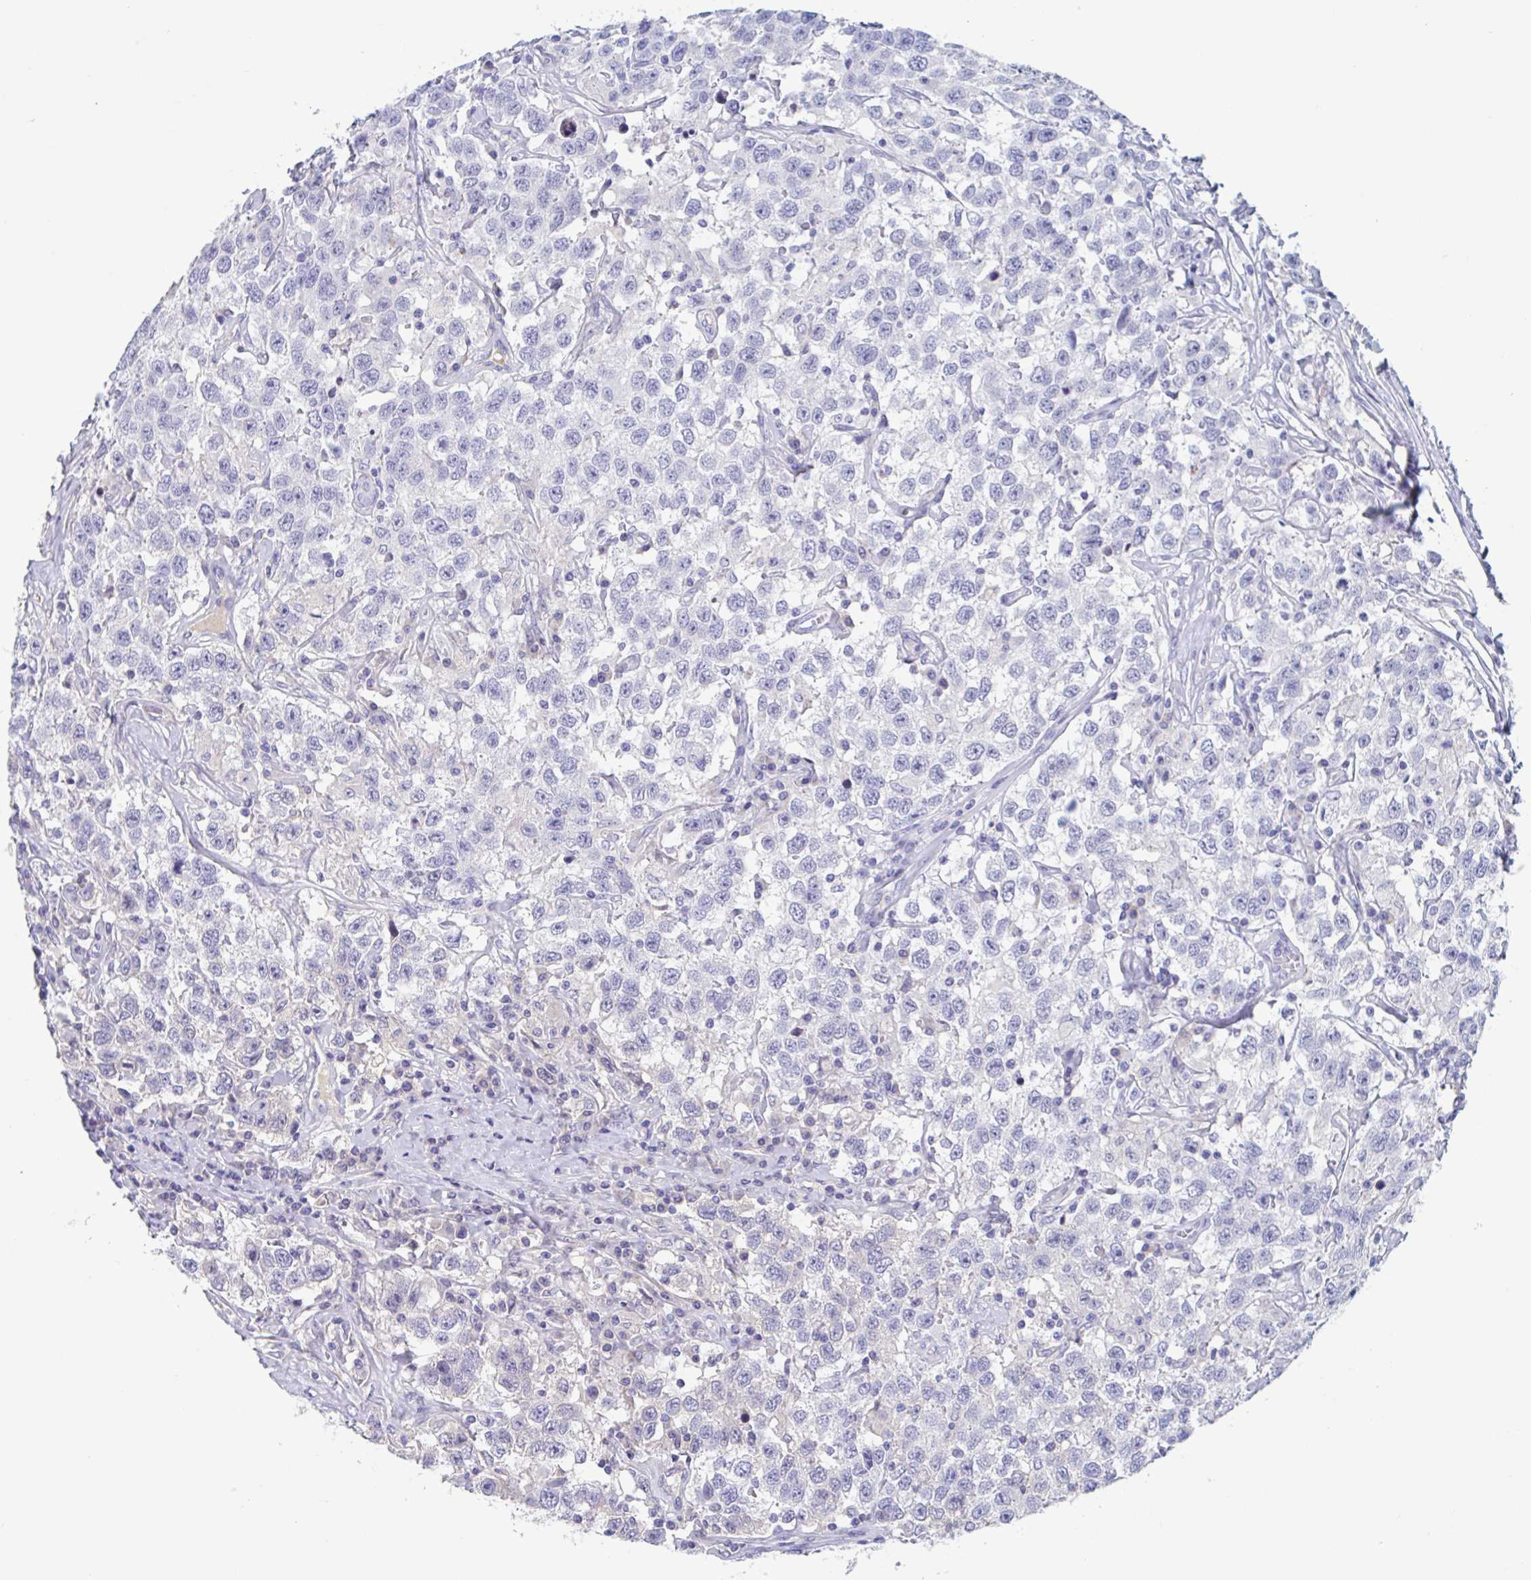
{"staining": {"intensity": "negative", "quantity": "none", "location": "none"}, "tissue": "testis cancer", "cell_type": "Tumor cells", "image_type": "cancer", "snomed": [{"axis": "morphology", "description": "Seminoma, NOS"}, {"axis": "topography", "description": "Testis"}], "caption": "Immunohistochemistry photomicrograph of neoplastic tissue: human testis cancer stained with DAB demonstrates no significant protein expression in tumor cells.", "gene": "ZNHIT2", "patient": {"sex": "male", "age": 41}}